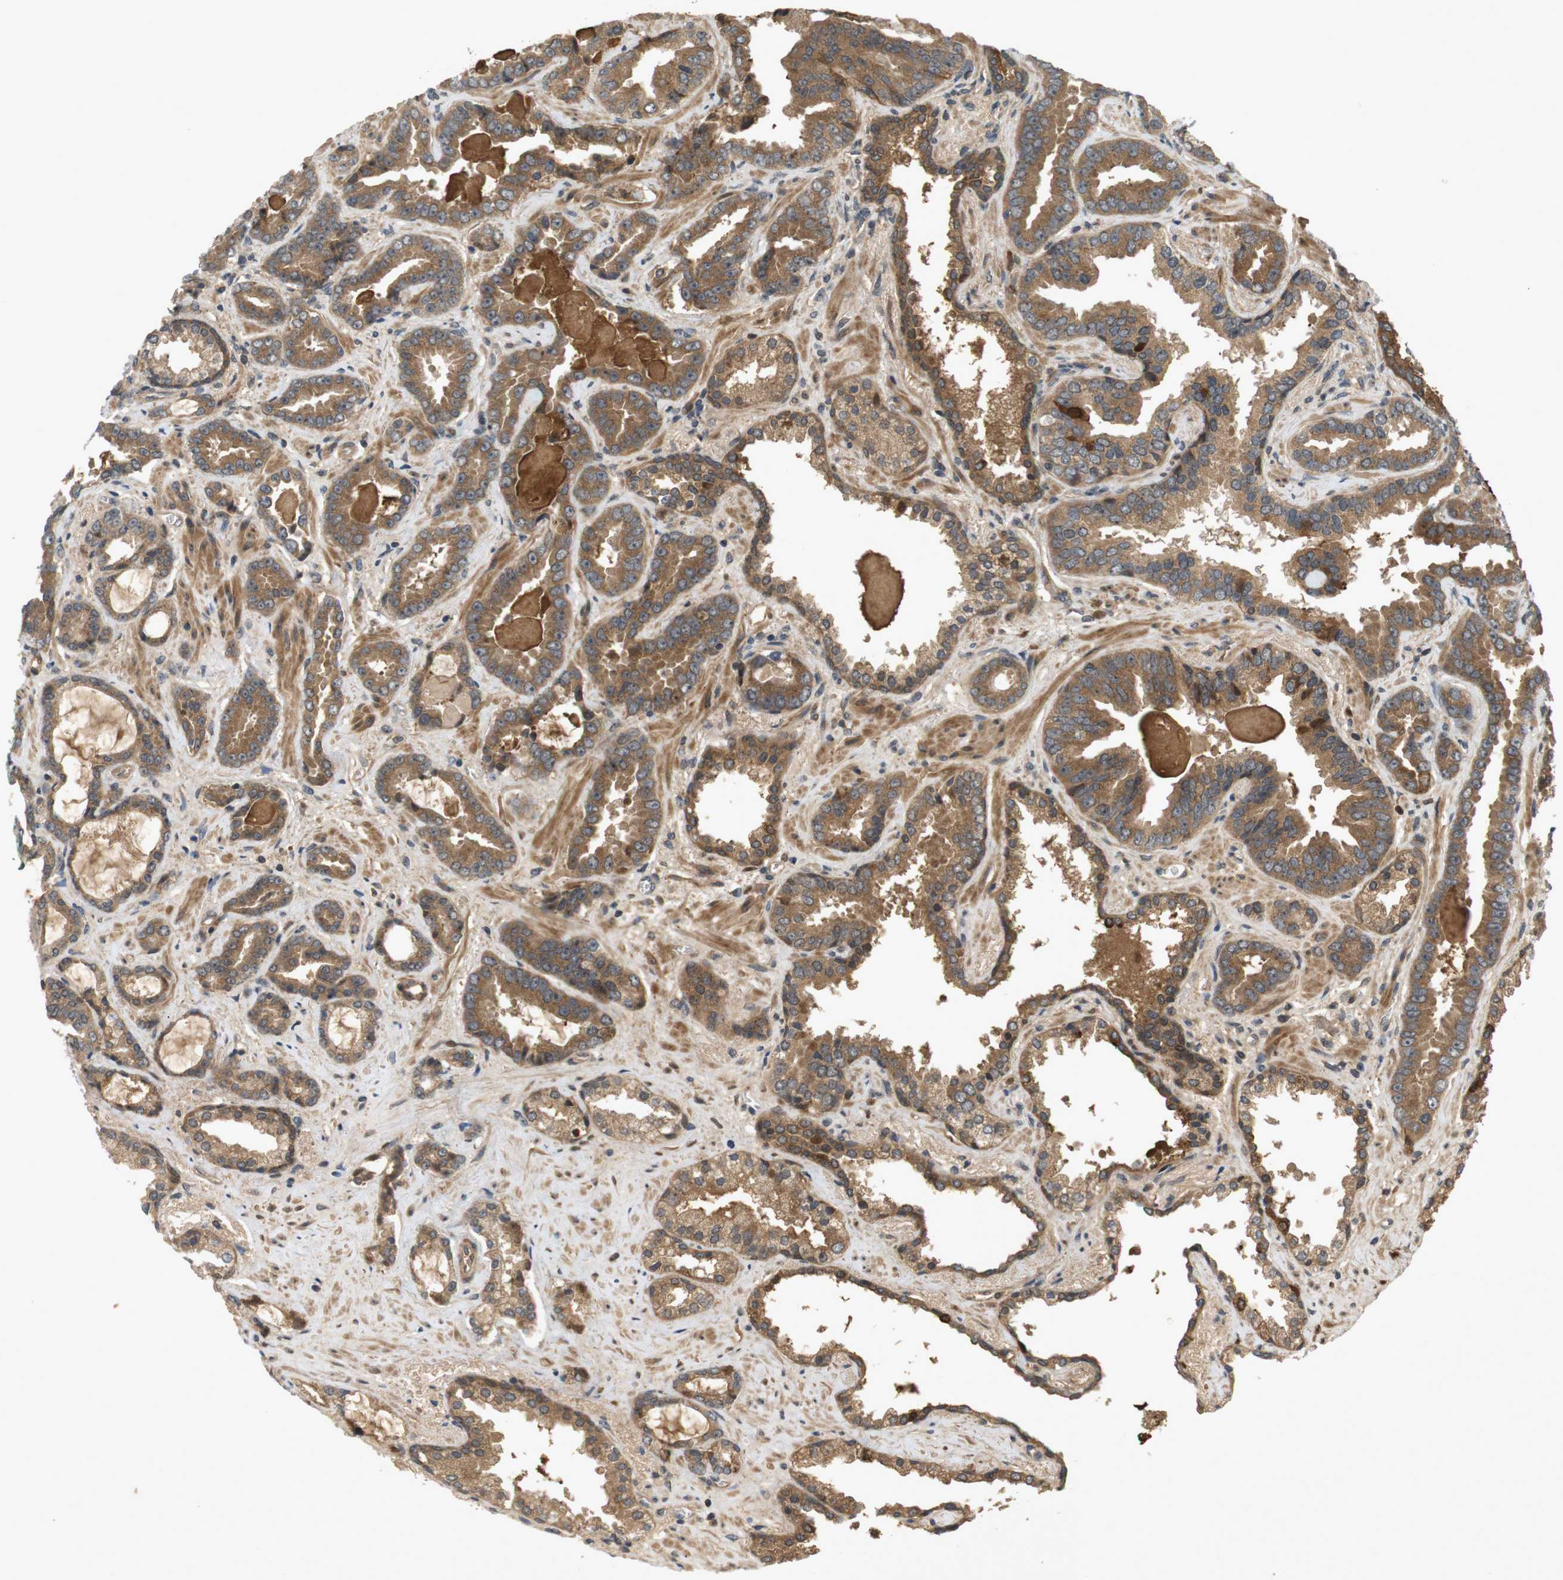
{"staining": {"intensity": "moderate", "quantity": ">75%", "location": "cytoplasmic/membranous"}, "tissue": "prostate cancer", "cell_type": "Tumor cells", "image_type": "cancer", "snomed": [{"axis": "morphology", "description": "Adenocarcinoma, Low grade"}, {"axis": "topography", "description": "Prostate"}], "caption": "The micrograph shows a brown stain indicating the presence of a protein in the cytoplasmic/membranous of tumor cells in prostate low-grade adenocarcinoma.", "gene": "NFKBIE", "patient": {"sex": "male", "age": 60}}